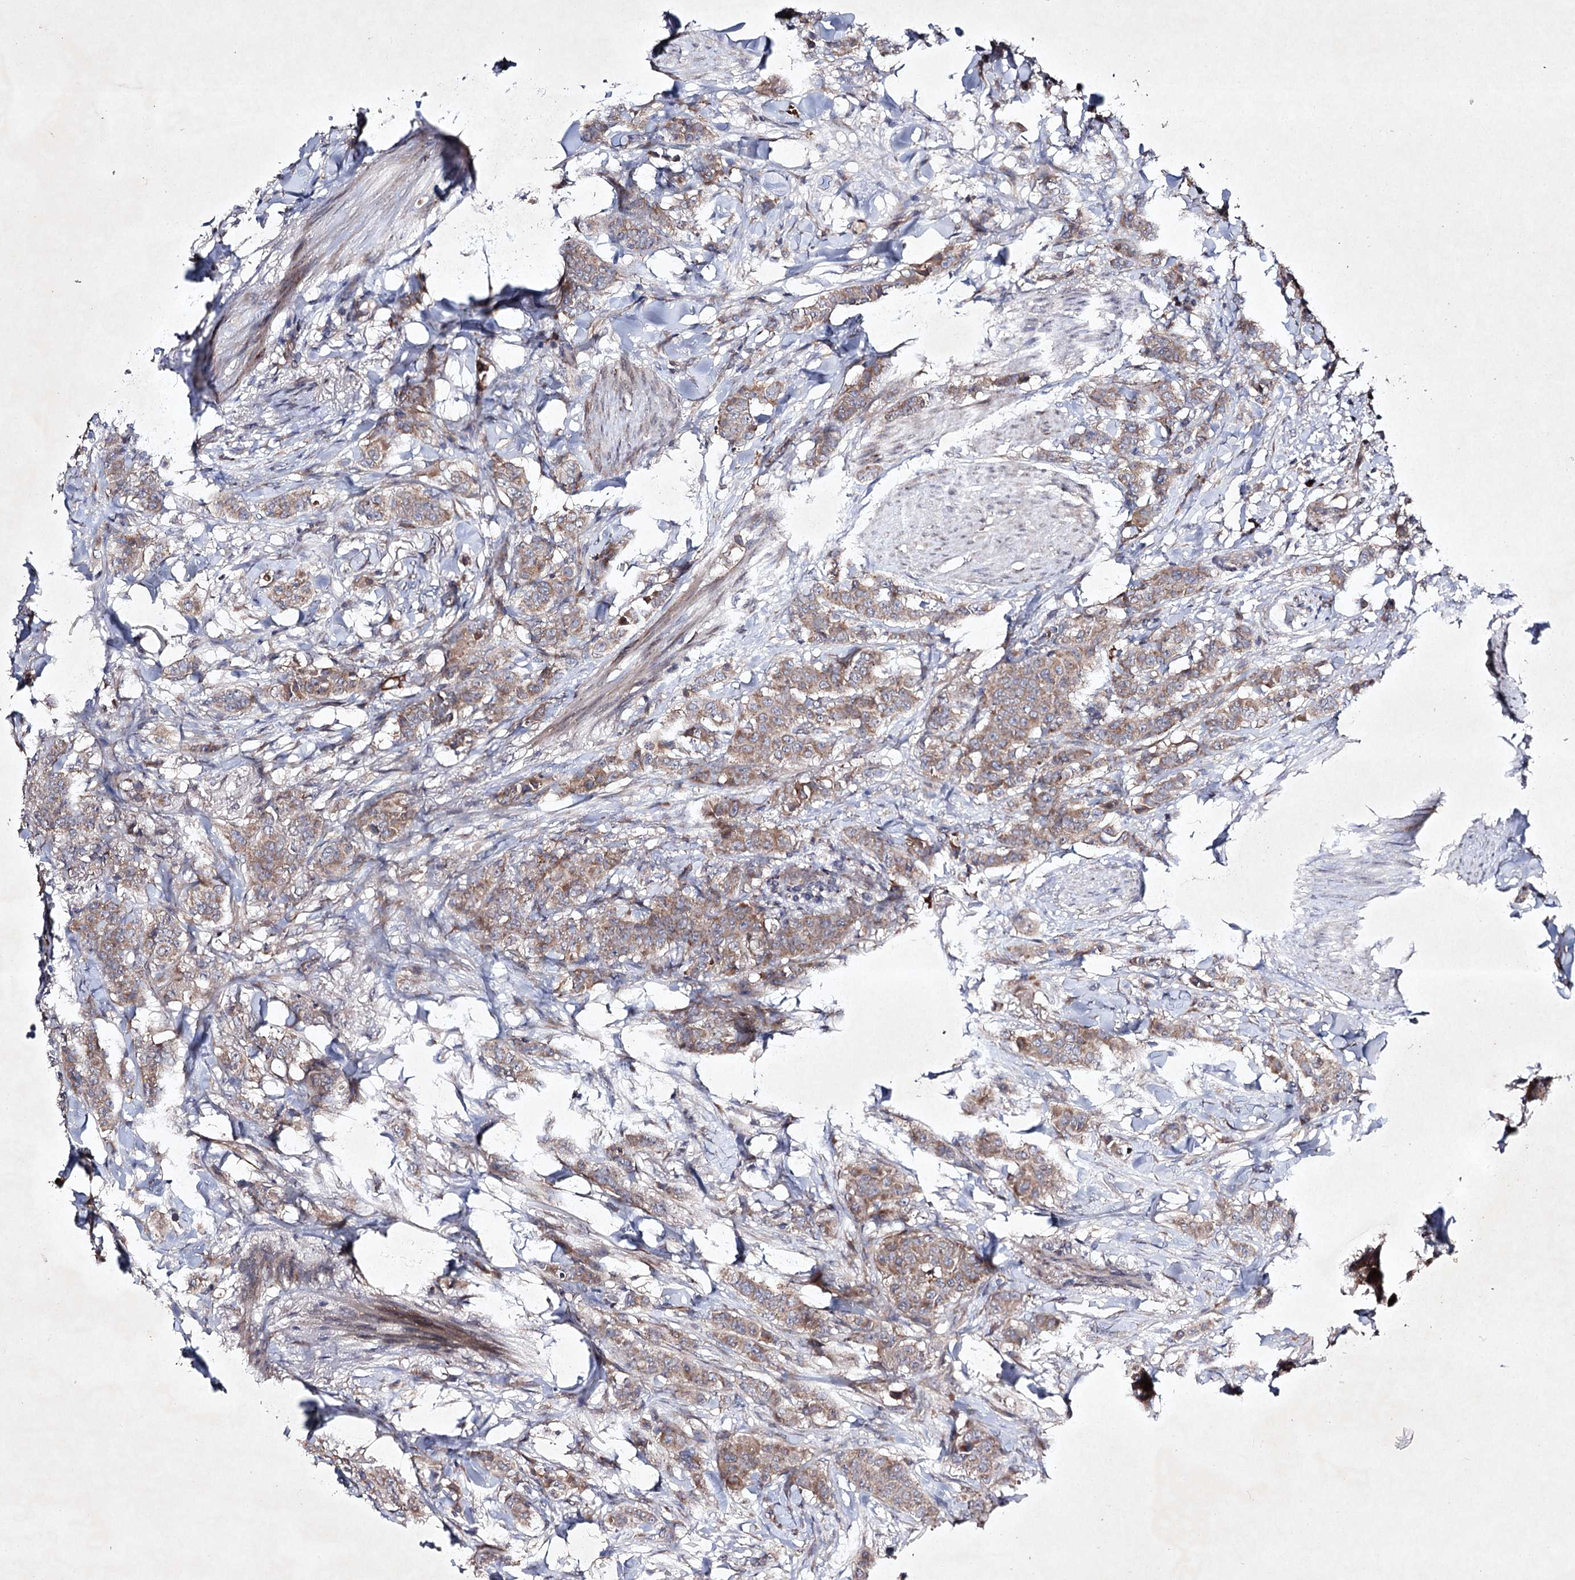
{"staining": {"intensity": "moderate", "quantity": ">75%", "location": "cytoplasmic/membranous"}, "tissue": "breast cancer", "cell_type": "Tumor cells", "image_type": "cancer", "snomed": [{"axis": "morphology", "description": "Duct carcinoma"}, {"axis": "topography", "description": "Breast"}], "caption": "Immunohistochemical staining of breast cancer displays moderate cytoplasmic/membranous protein expression in about >75% of tumor cells.", "gene": "ALG9", "patient": {"sex": "female", "age": 40}}